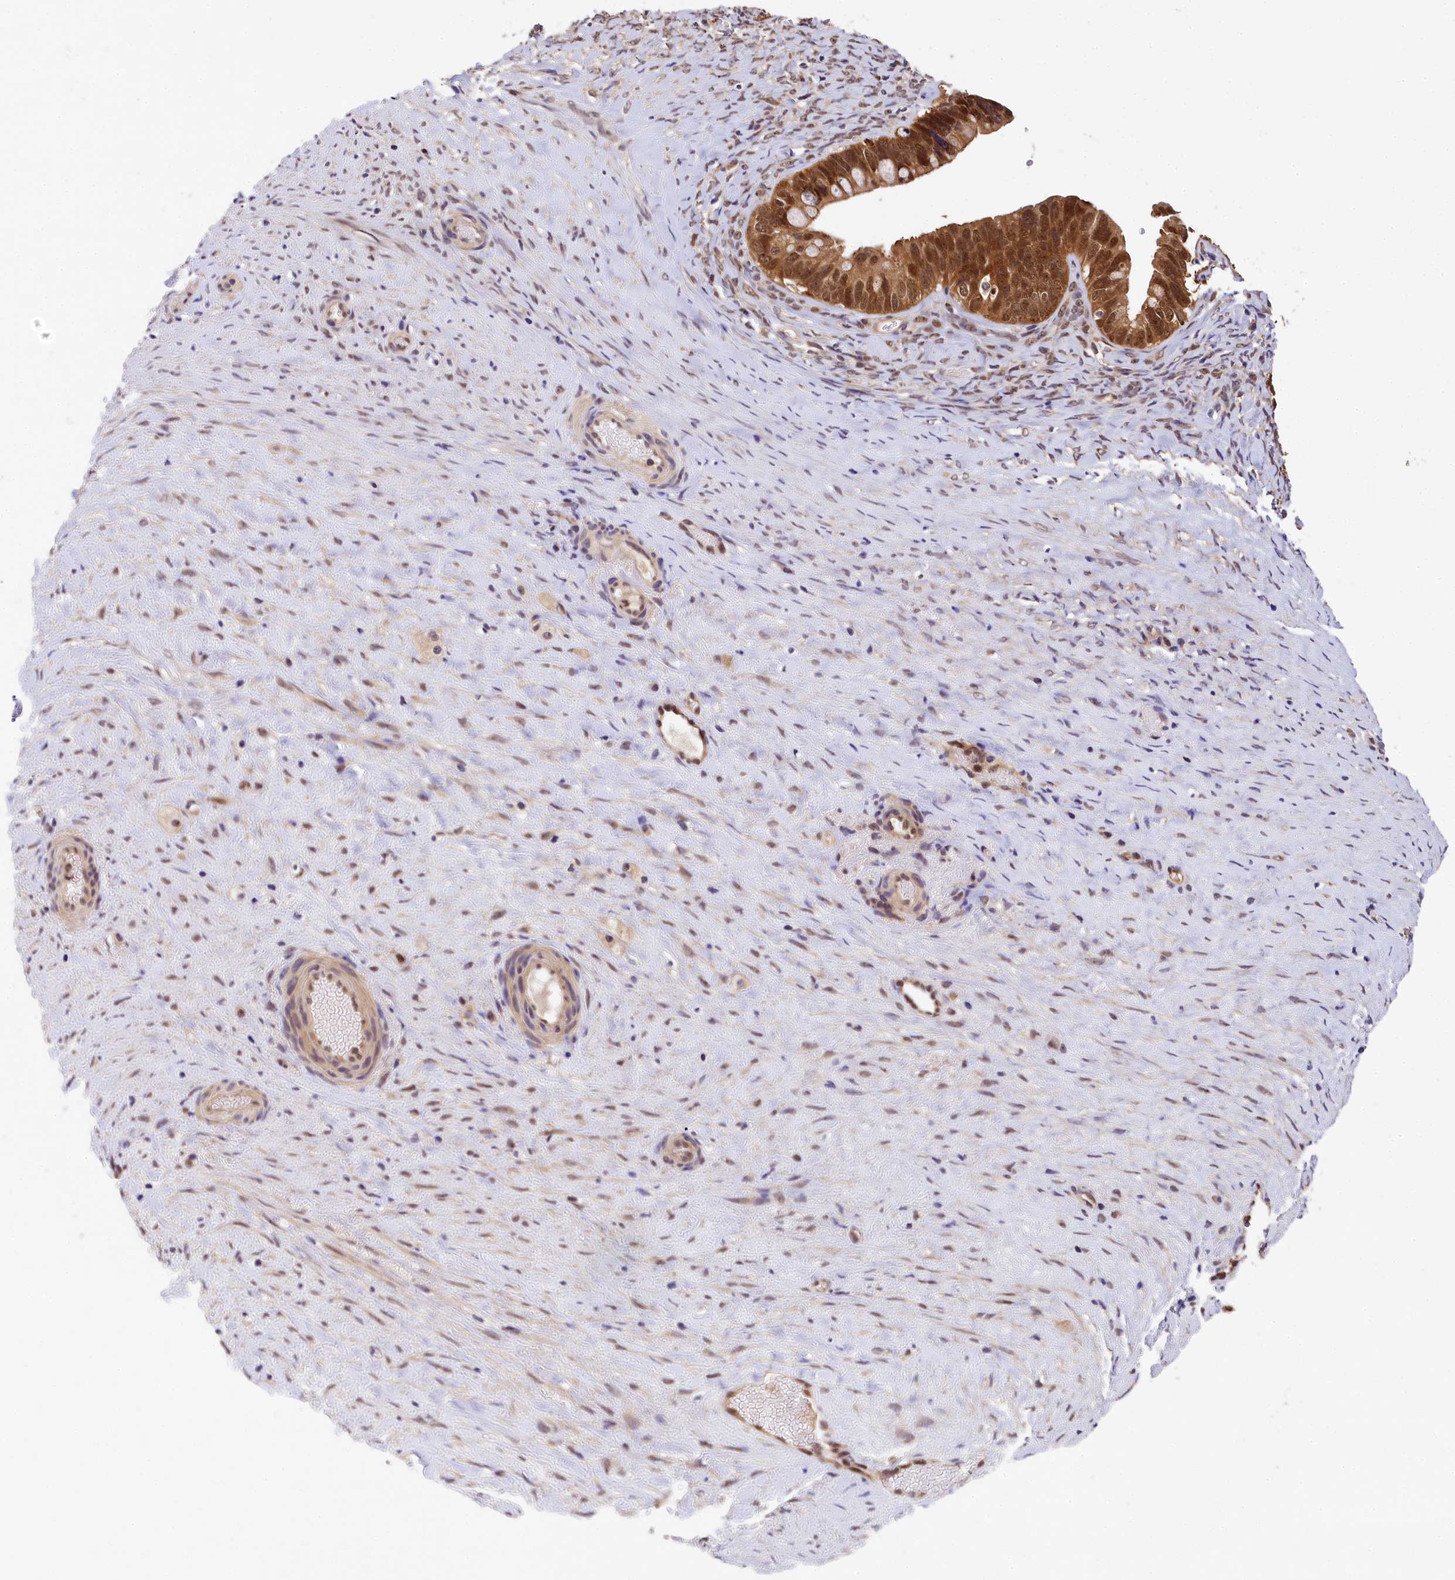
{"staining": {"intensity": "strong", "quantity": ">75%", "location": "cytoplasmic/membranous,nuclear"}, "tissue": "ovarian cancer", "cell_type": "Tumor cells", "image_type": "cancer", "snomed": [{"axis": "morphology", "description": "Cystadenocarcinoma, serous, NOS"}, {"axis": "topography", "description": "Ovary"}], "caption": "Immunohistochemistry histopathology image of neoplastic tissue: ovarian serous cystadenocarcinoma stained using immunohistochemistry (IHC) reveals high levels of strong protein expression localized specifically in the cytoplasmic/membranous and nuclear of tumor cells, appearing as a cytoplasmic/membranous and nuclear brown color.", "gene": "EIF6", "patient": {"sex": "female", "age": 56}}